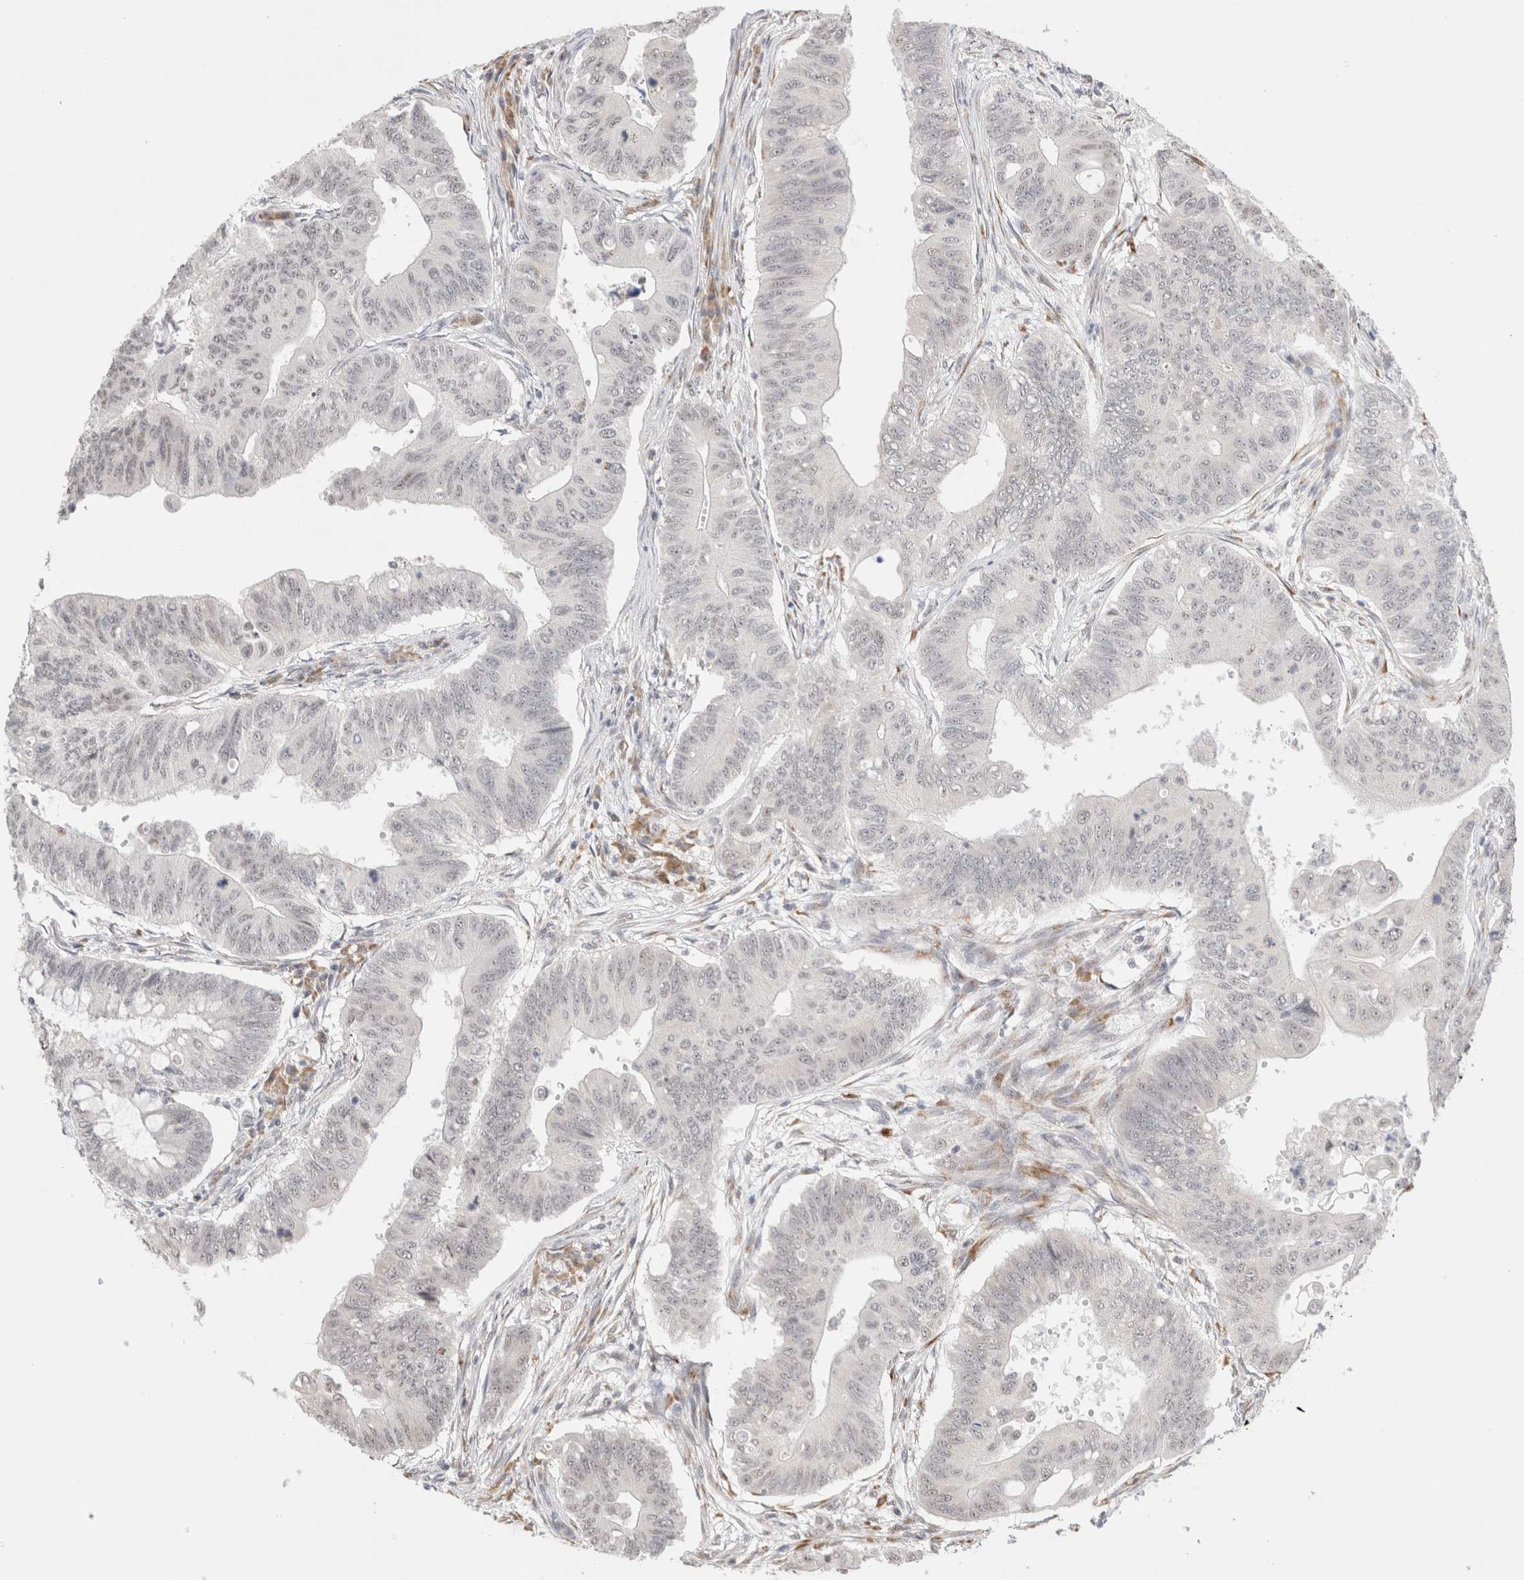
{"staining": {"intensity": "weak", "quantity": "<25%", "location": "nuclear"}, "tissue": "colorectal cancer", "cell_type": "Tumor cells", "image_type": "cancer", "snomed": [{"axis": "morphology", "description": "Adenoma, NOS"}, {"axis": "morphology", "description": "Adenocarcinoma, NOS"}, {"axis": "topography", "description": "Colon"}], "caption": "High magnification brightfield microscopy of colorectal adenoma stained with DAB (brown) and counterstained with hematoxylin (blue): tumor cells show no significant positivity. (DAB immunohistochemistry (IHC) with hematoxylin counter stain).", "gene": "HDLBP", "patient": {"sex": "male", "age": 79}}